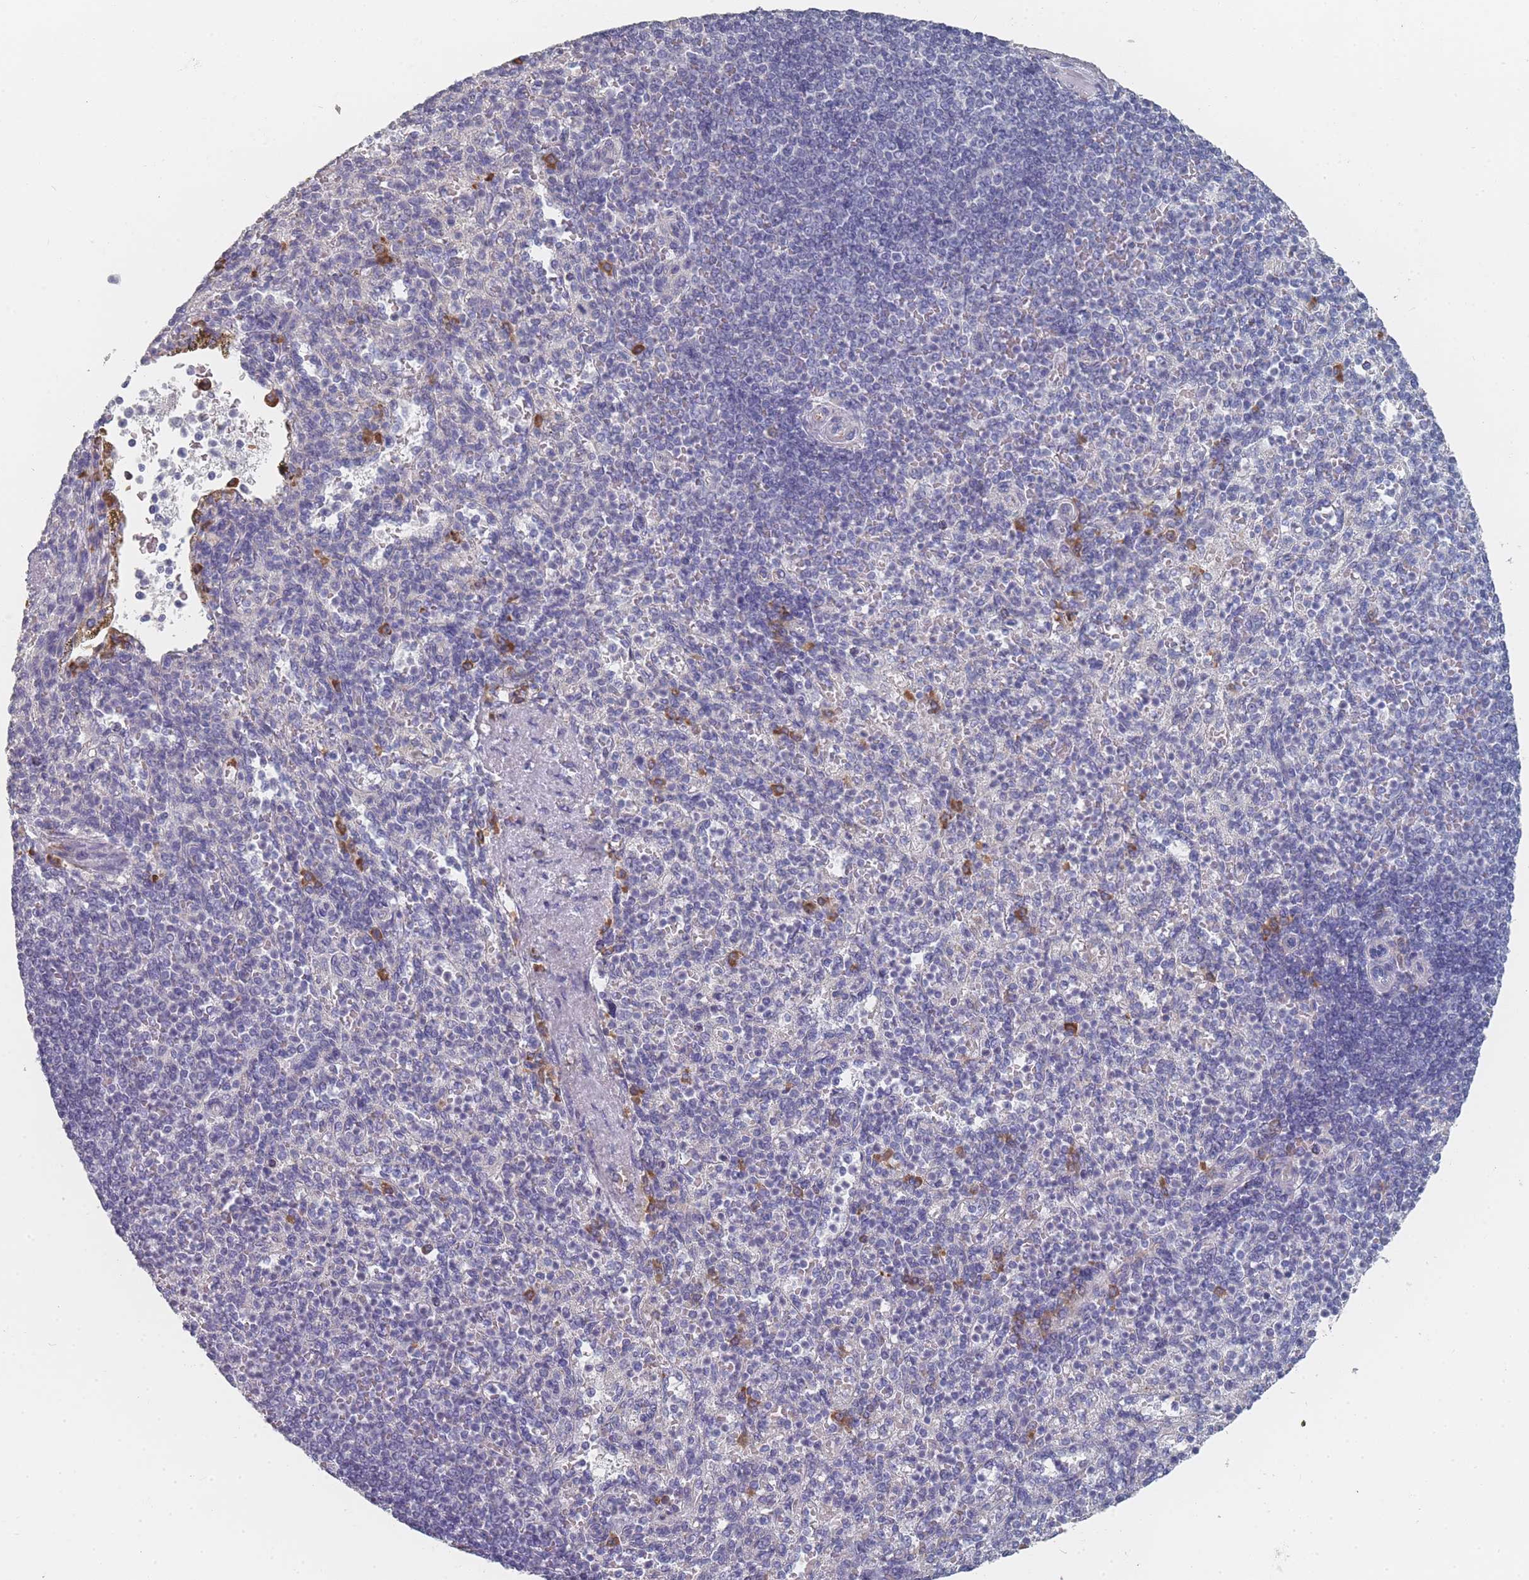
{"staining": {"intensity": "moderate", "quantity": "<25%", "location": "cytoplasmic/membranous"}, "tissue": "spleen", "cell_type": "Cells in red pulp", "image_type": "normal", "snomed": [{"axis": "morphology", "description": "Normal tissue, NOS"}, {"axis": "topography", "description": "Spleen"}], "caption": "Moderate cytoplasmic/membranous protein staining is seen in approximately <25% of cells in red pulp in spleen.", "gene": "SLC35E4", "patient": {"sex": "female", "age": 74}}